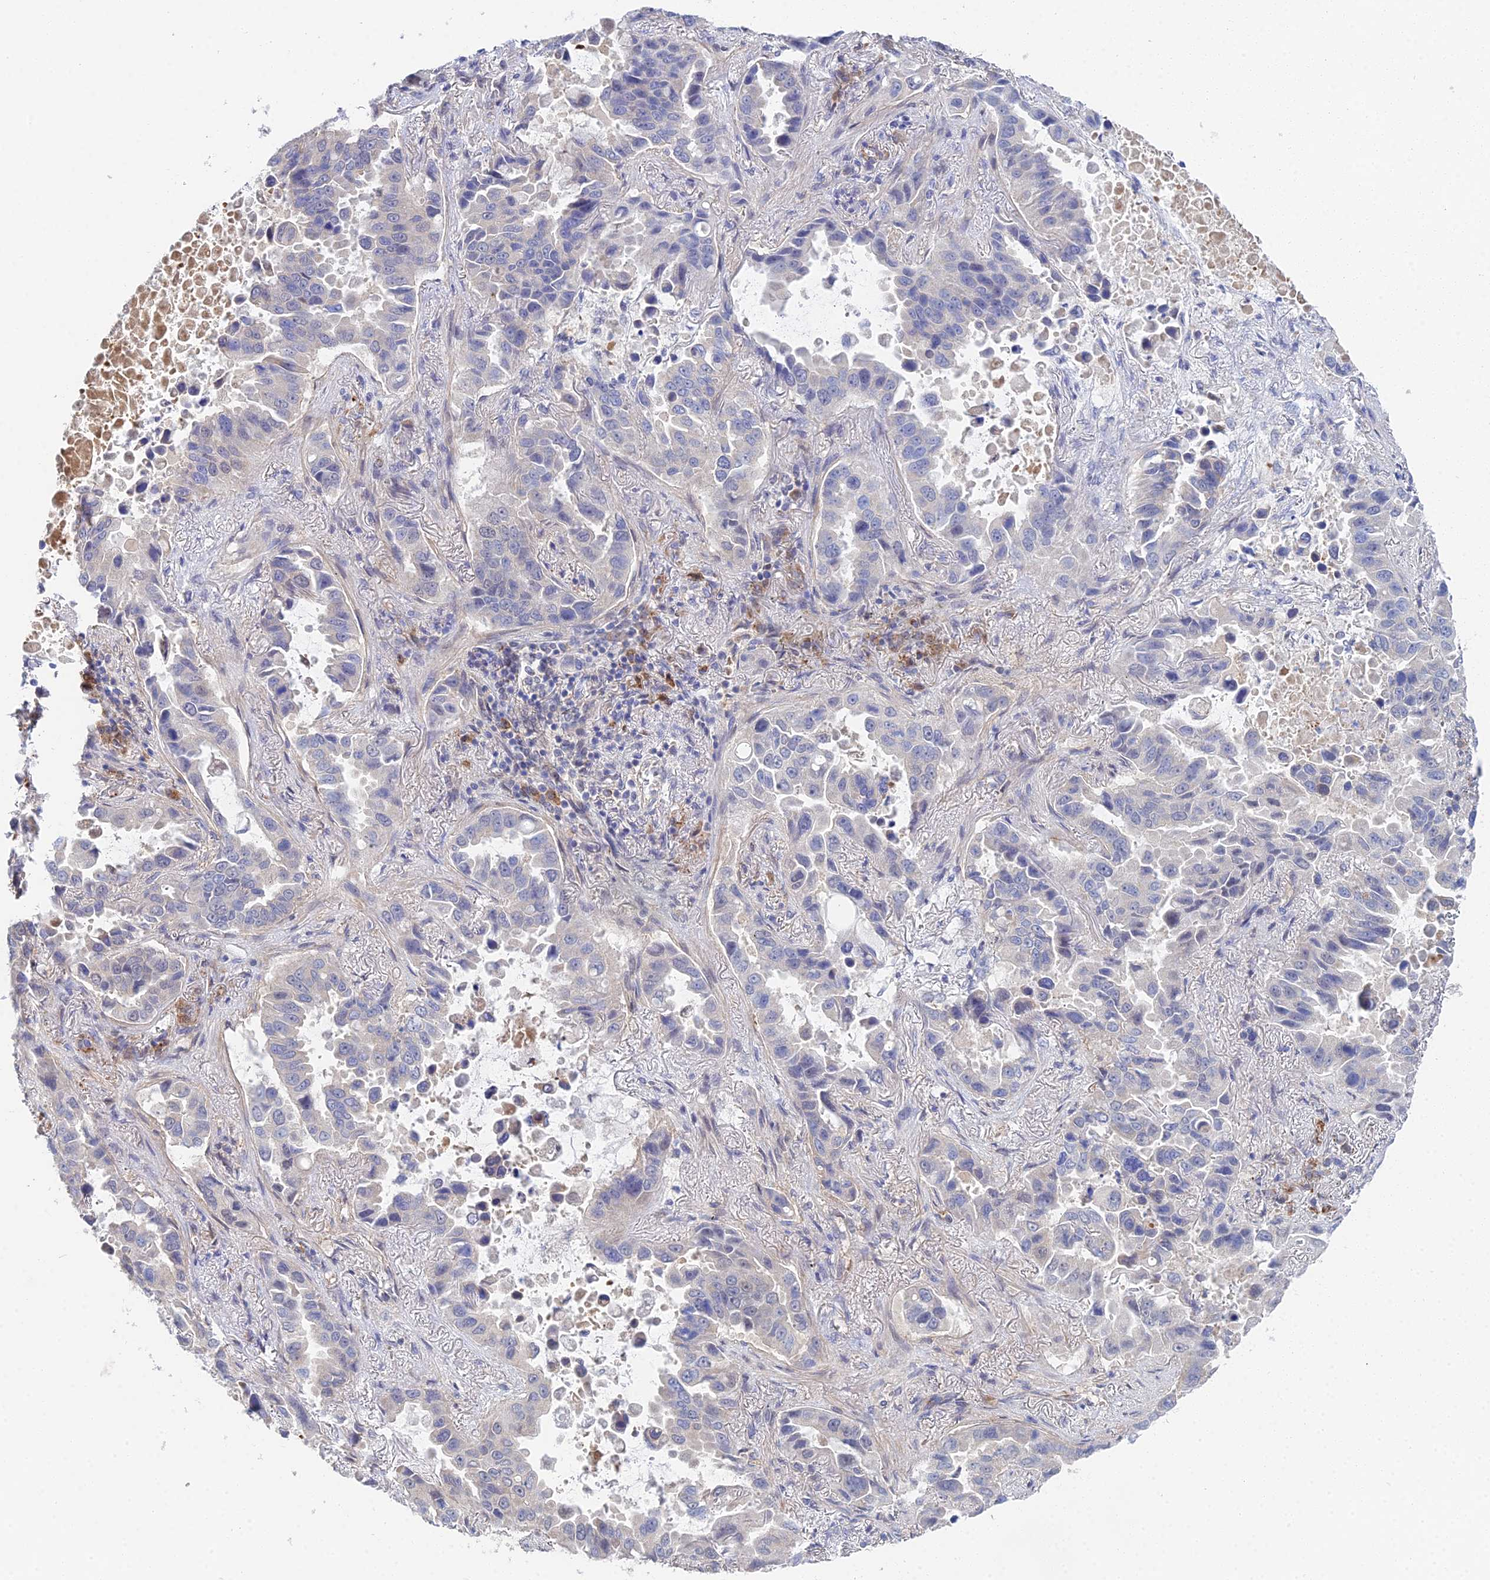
{"staining": {"intensity": "negative", "quantity": "none", "location": "none"}, "tissue": "lung cancer", "cell_type": "Tumor cells", "image_type": "cancer", "snomed": [{"axis": "morphology", "description": "Adenocarcinoma, NOS"}, {"axis": "topography", "description": "Lung"}], "caption": "Tumor cells show no significant positivity in lung adenocarcinoma. The staining was performed using DAB to visualize the protein expression in brown, while the nuclei were stained in blue with hematoxylin (Magnification: 20x).", "gene": "DNAH14", "patient": {"sex": "male", "age": 64}}